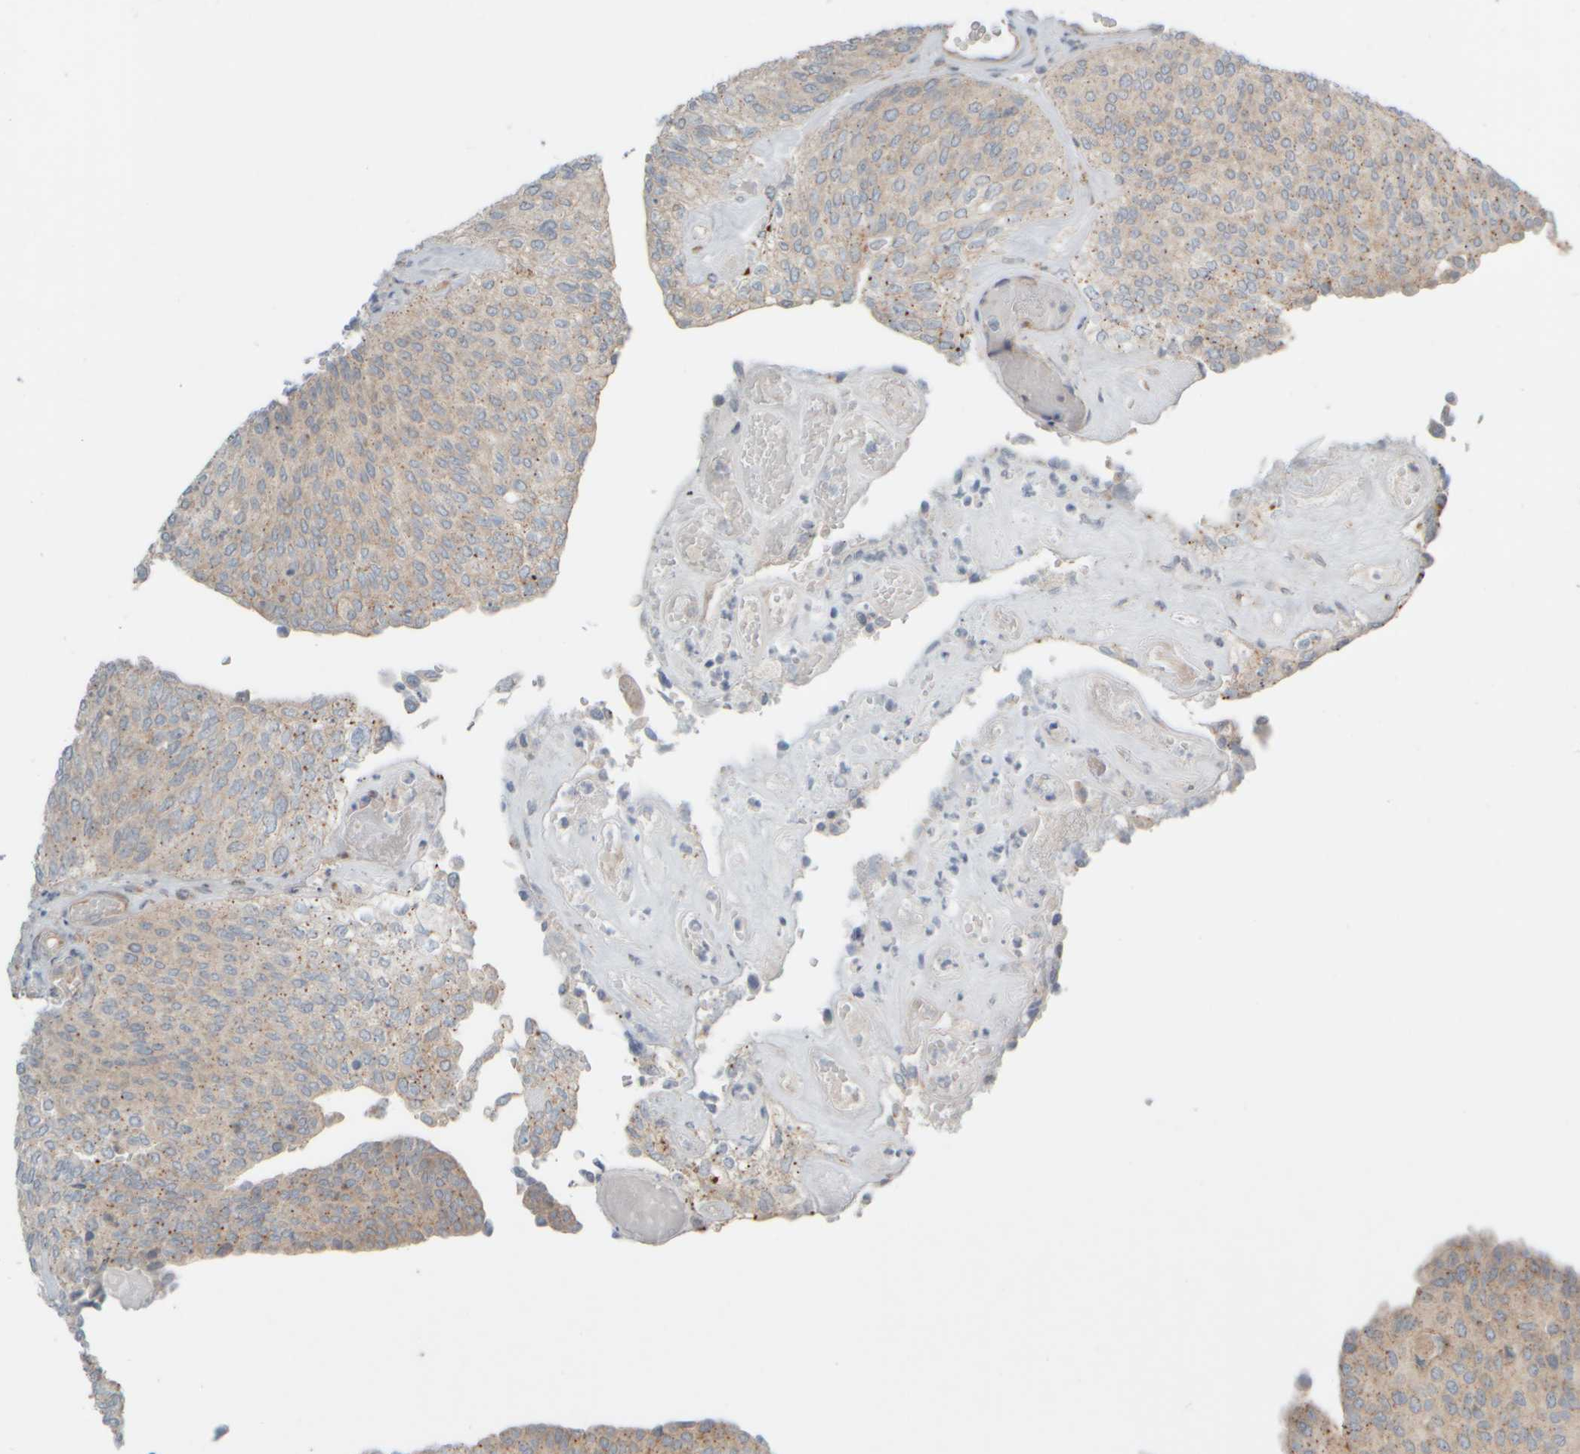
{"staining": {"intensity": "weak", "quantity": "25%-75%", "location": "cytoplasmic/membranous"}, "tissue": "urothelial cancer", "cell_type": "Tumor cells", "image_type": "cancer", "snomed": [{"axis": "morphology", "description": "Urothelial carcinoma, Low grade"}, {"axis": "topography", "description": "Urinary bladder"}], "caption": "Immunohistochemistry (IHC) of urothelial cancer reveals low levels of weak cytoplasmic/membranous positivity in about 25%-75% of tumor cells.", "gene": "HGS", "patient": {"sex": "female", "age": 79}}